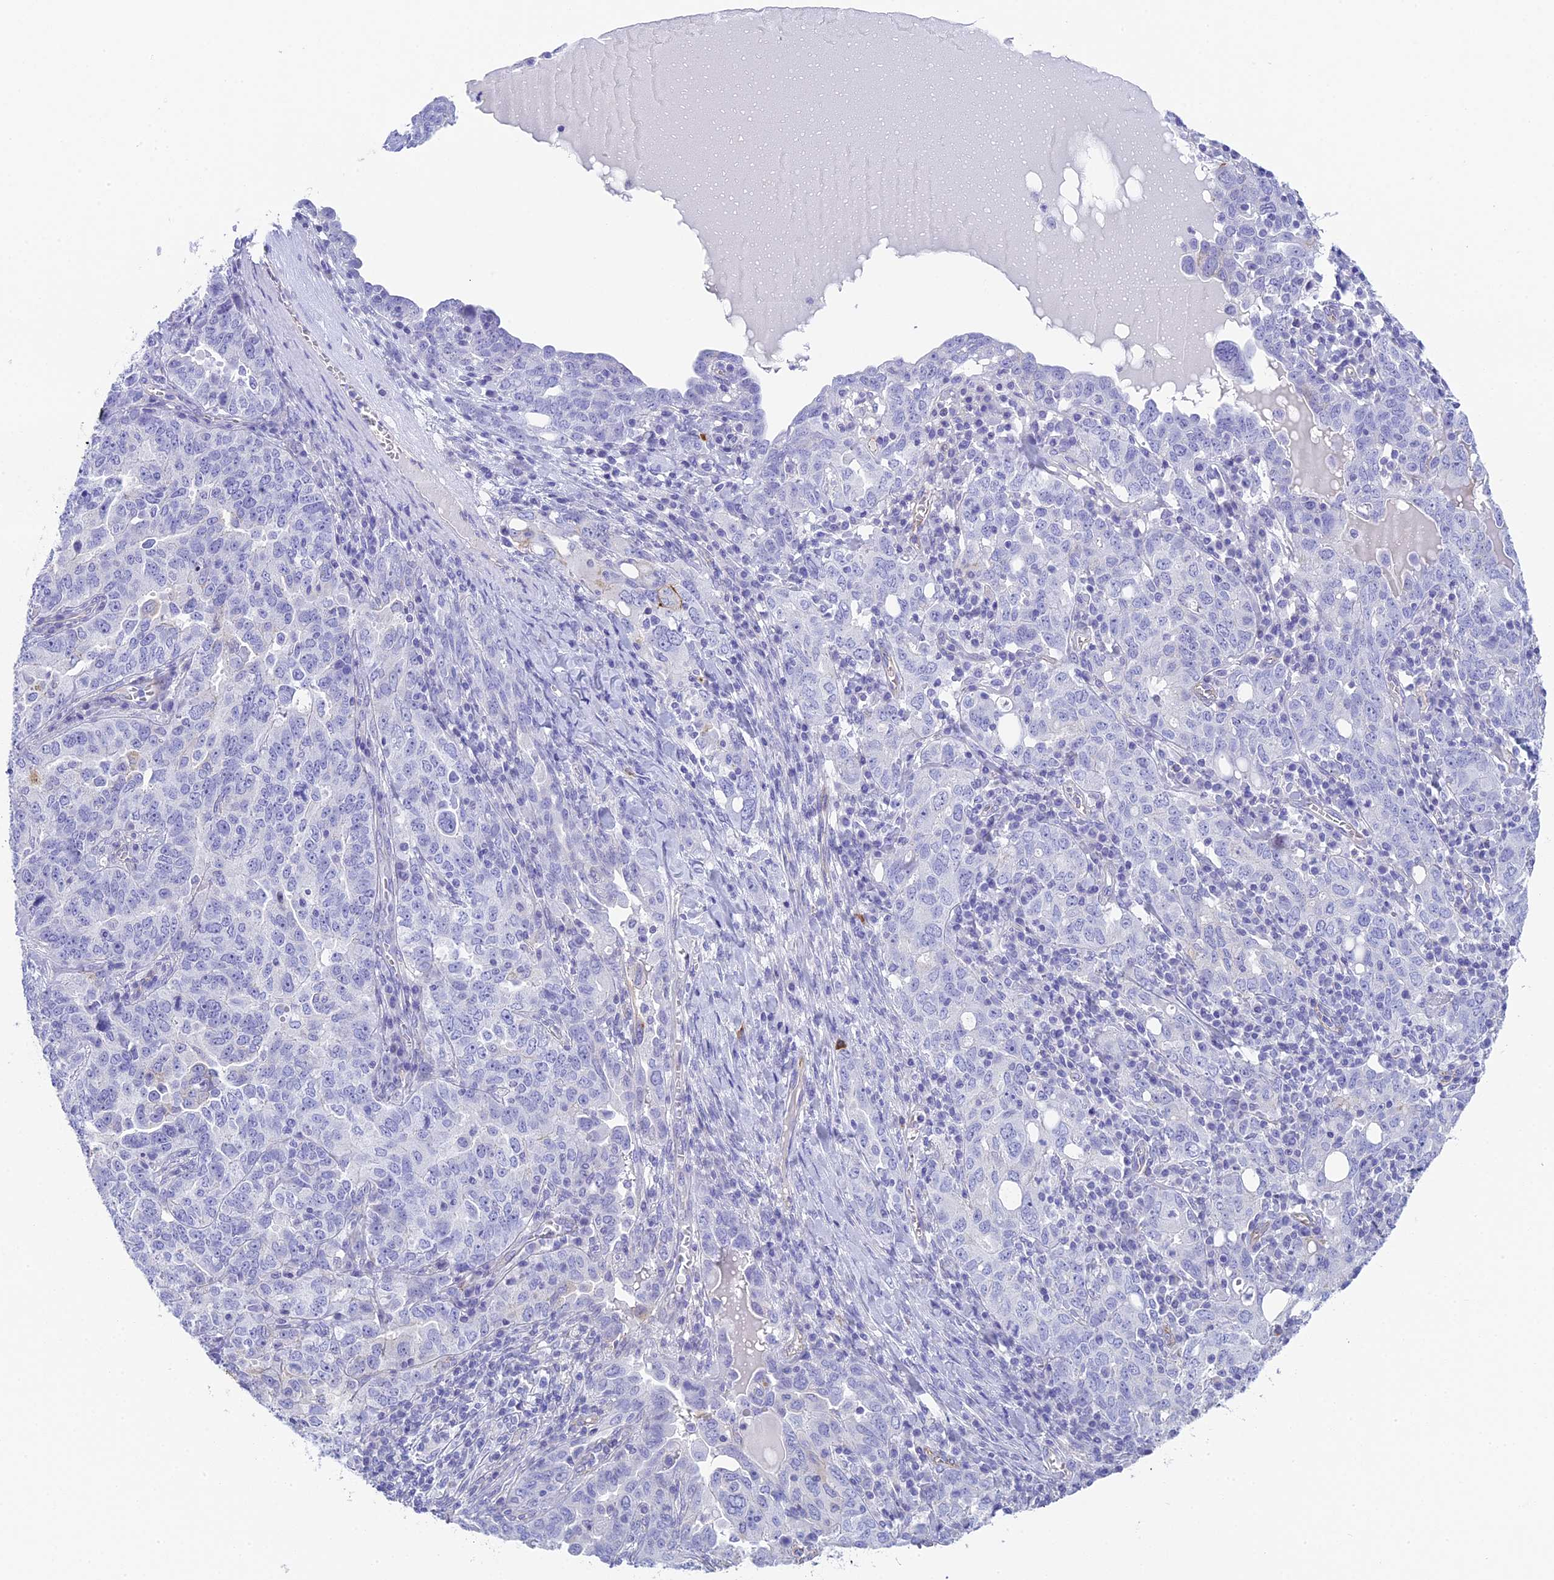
{"staining": {"intensity": "negative", "quantity": "none", "location": "none"}, "tissue": "ovarian cancer", "cell_type": "Tumor cells", "image_type": "cancer", "snomed": [{"axis": "morphology", "description": "Carcinoma, endometroid"}, {"axis": "topography", "description": "Ovary"}], "caption": "Protein analysis of endometroid carcinoma (ovarian) reveals no significant staining in tumor cells.", "gene": "TACSTD2", "patient": {"sex": "female", "age": 62}}